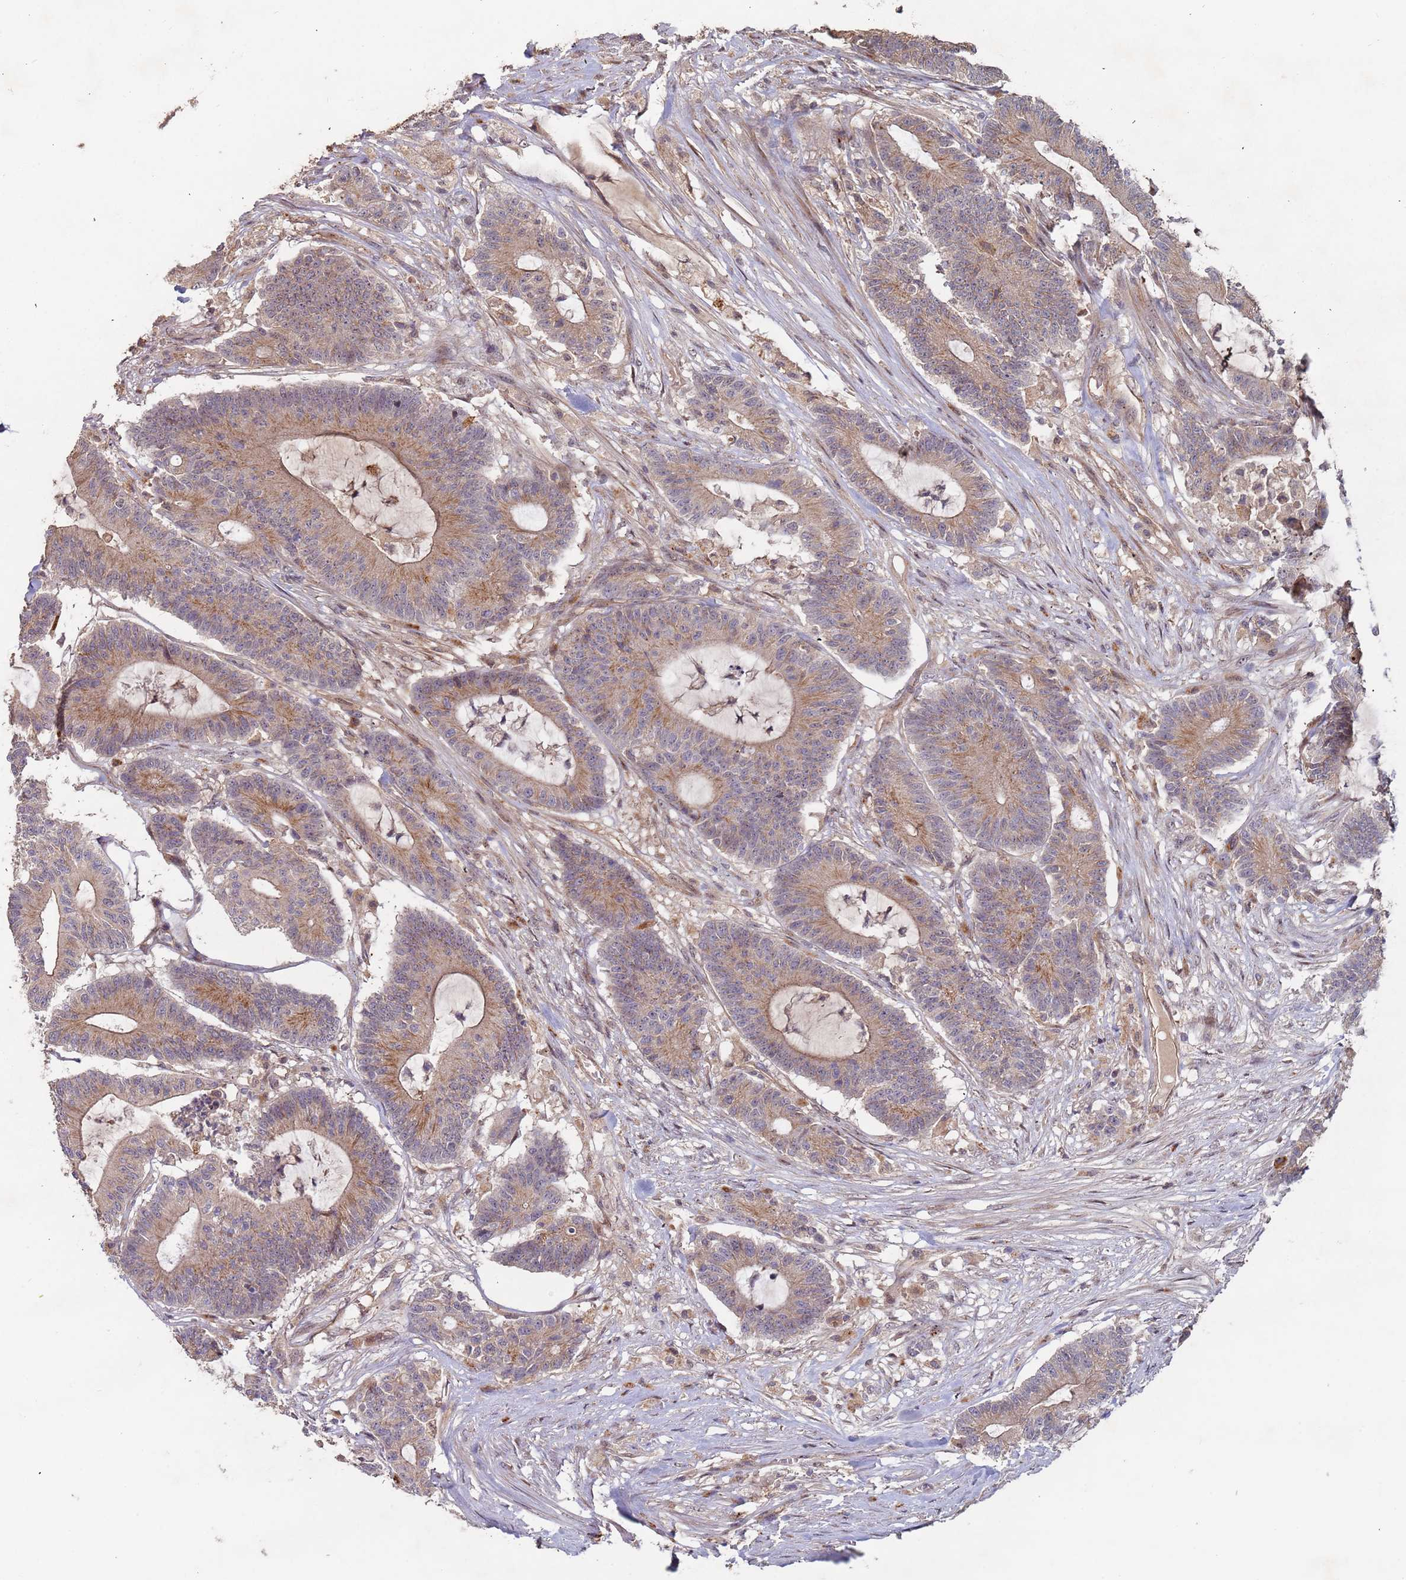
{"staining": {"intensity": "moderate", "quantity": "25%-75%", "location": "cytoplasmic/membranous"}, "tissue": "colorectal cancer", "cell_type": "Tumor cells", "image_type": "cancer", "snomed": [{"axis": "morphology", "description": "Adenocarcinoma, NOS"}, {"axis": "topography", "description": "Colon"}], "caption": "Tumor cells display medium levels of moderate cytoplasmic/membranous expression in approximately 25%-75% of cells in human adenocarcinoma (colorectal). (DAB IHC, brown staining for protein, blue staining for nuclei).", "gene": "KANSL1L", "patient": {"sex": "female", "age": 84}}